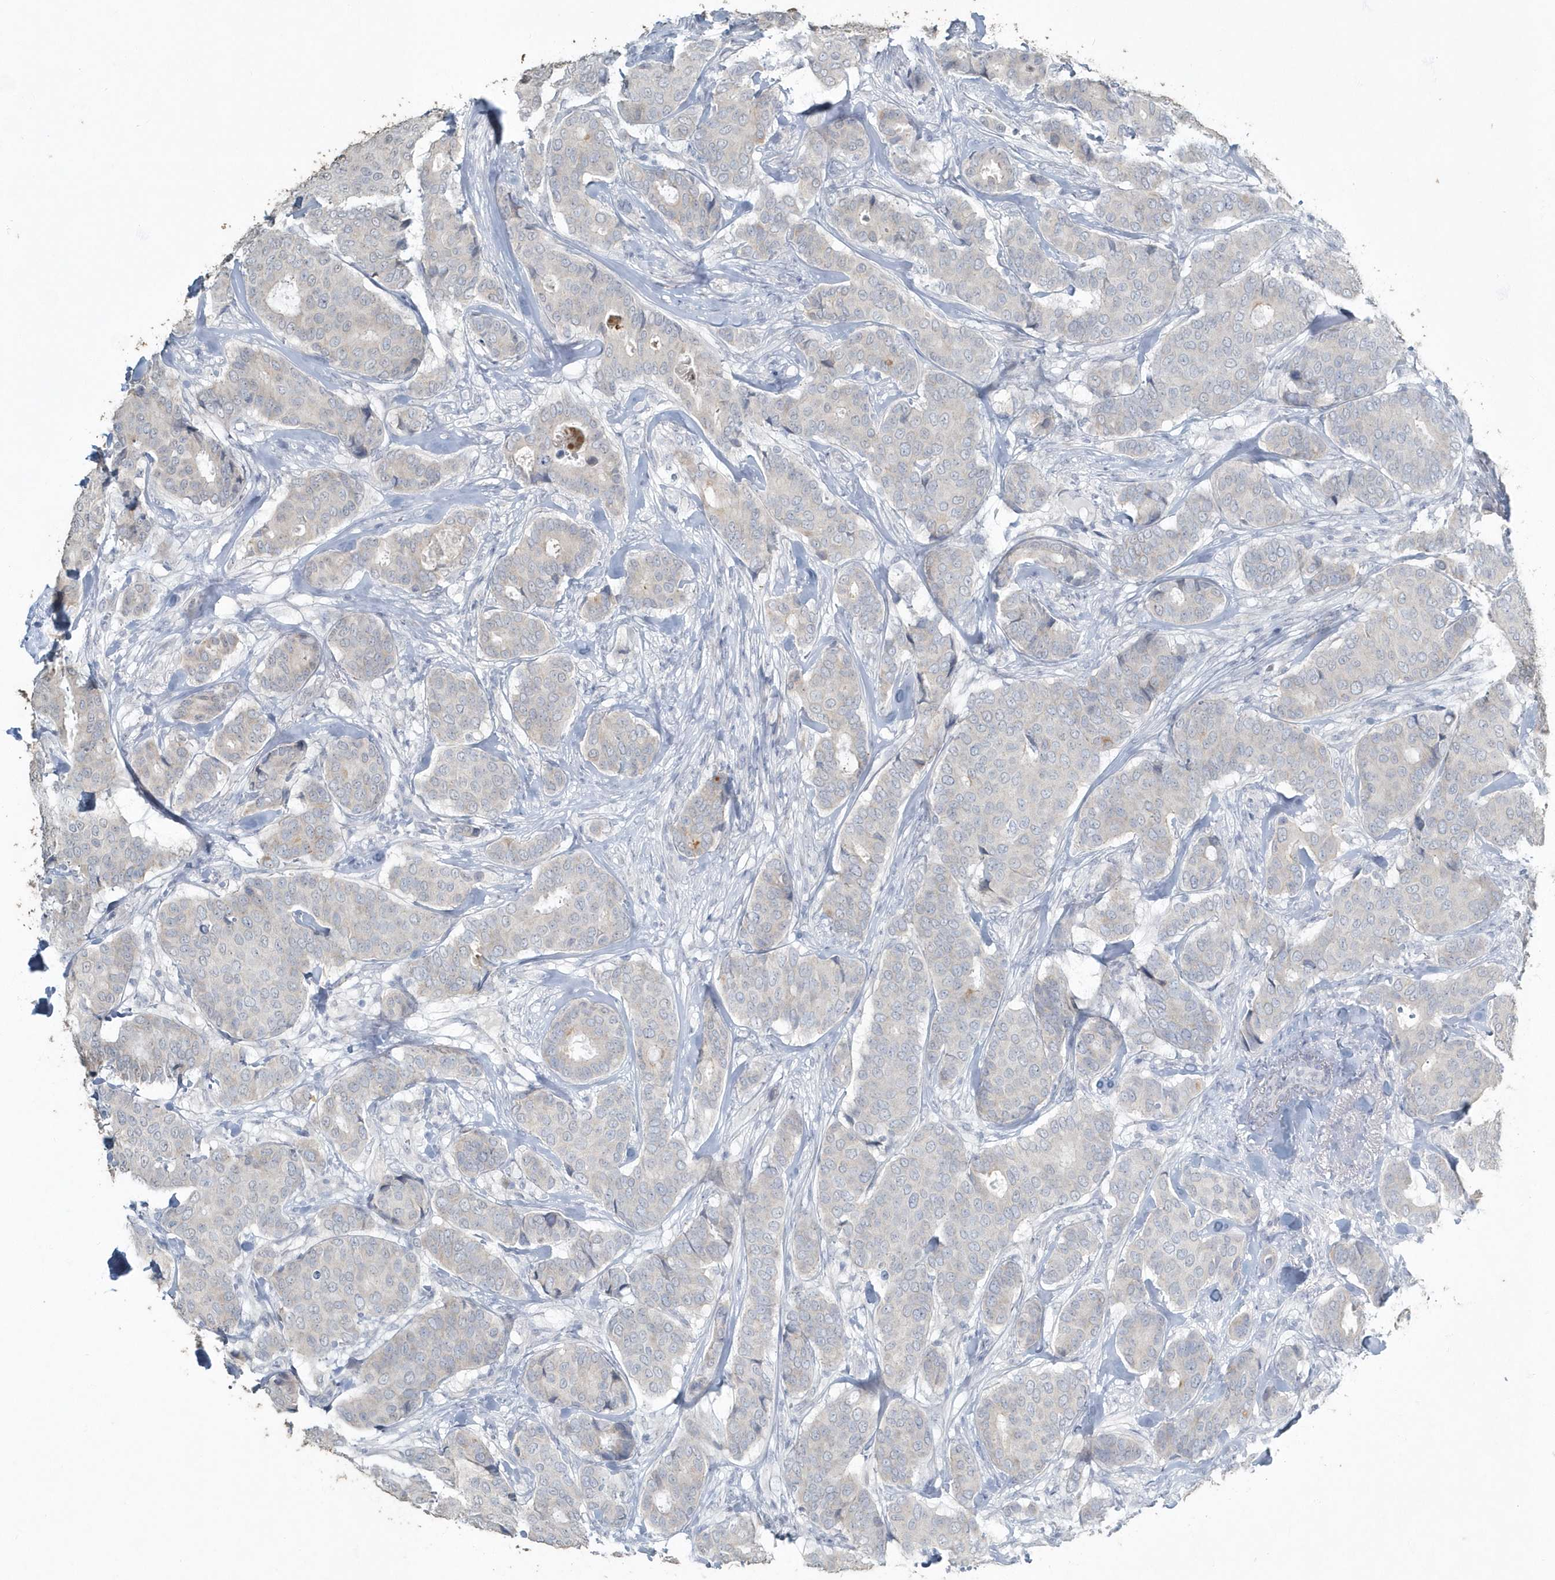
{"staining": {"intensity": "negative", "quantity": "none", "location": "none"}, "tissue": "breast cancer", "cell_type": "Tumor cells", "image_type": "cancer", "snomed": [{"axis": "morphology", "description": "Duct carcinoma"}, {"axis": "topography", "description": "Breast"}], "caption": "Immunohistochemistry of human breast cancer demonstrates no positivity in tumor cells.", "gene": "MYOT", "patient": {"sex": "female", "age": 75}}